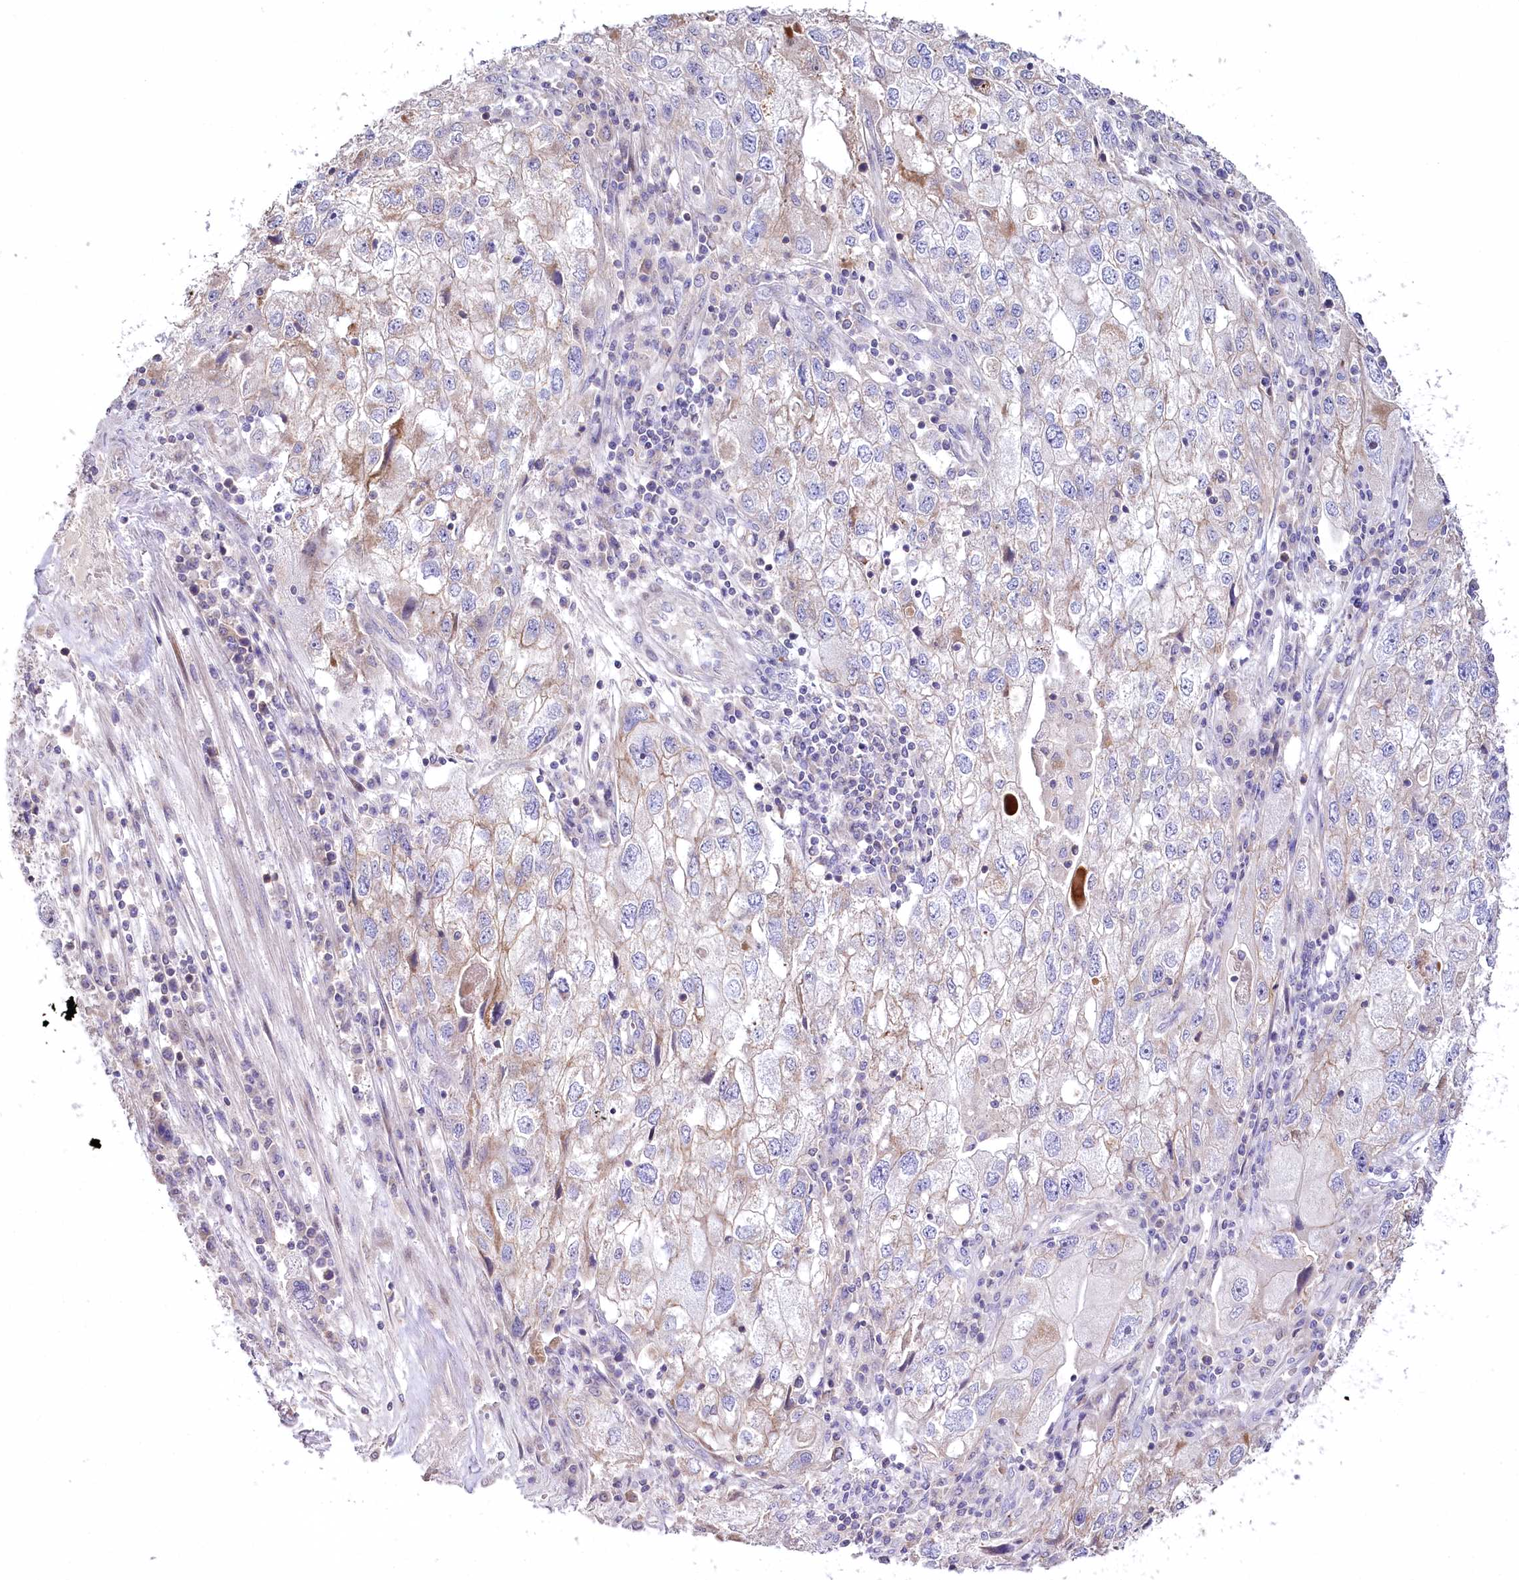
{"staining": {"intensity": "moderate", "quantity": "<25%", "location": "cytoplasmic/membranous"}, "tissue": "endometrial cancer", "cell_type": "Tumor cells", "image_type": "cancer", "snomed": [{"axis": "morphology", "description": "Adenocarcinoma, NOS"}, {"axis": "topography", "description": "Endometrium"}], "caption": "A brown stain shows moderate cytoplasmic/membranous positivity of a protein in human adenocarcinoma (endometrial) tumor cells.", "gene": "SLC6A11", "patient": {"sex": "female", "age": 49}}